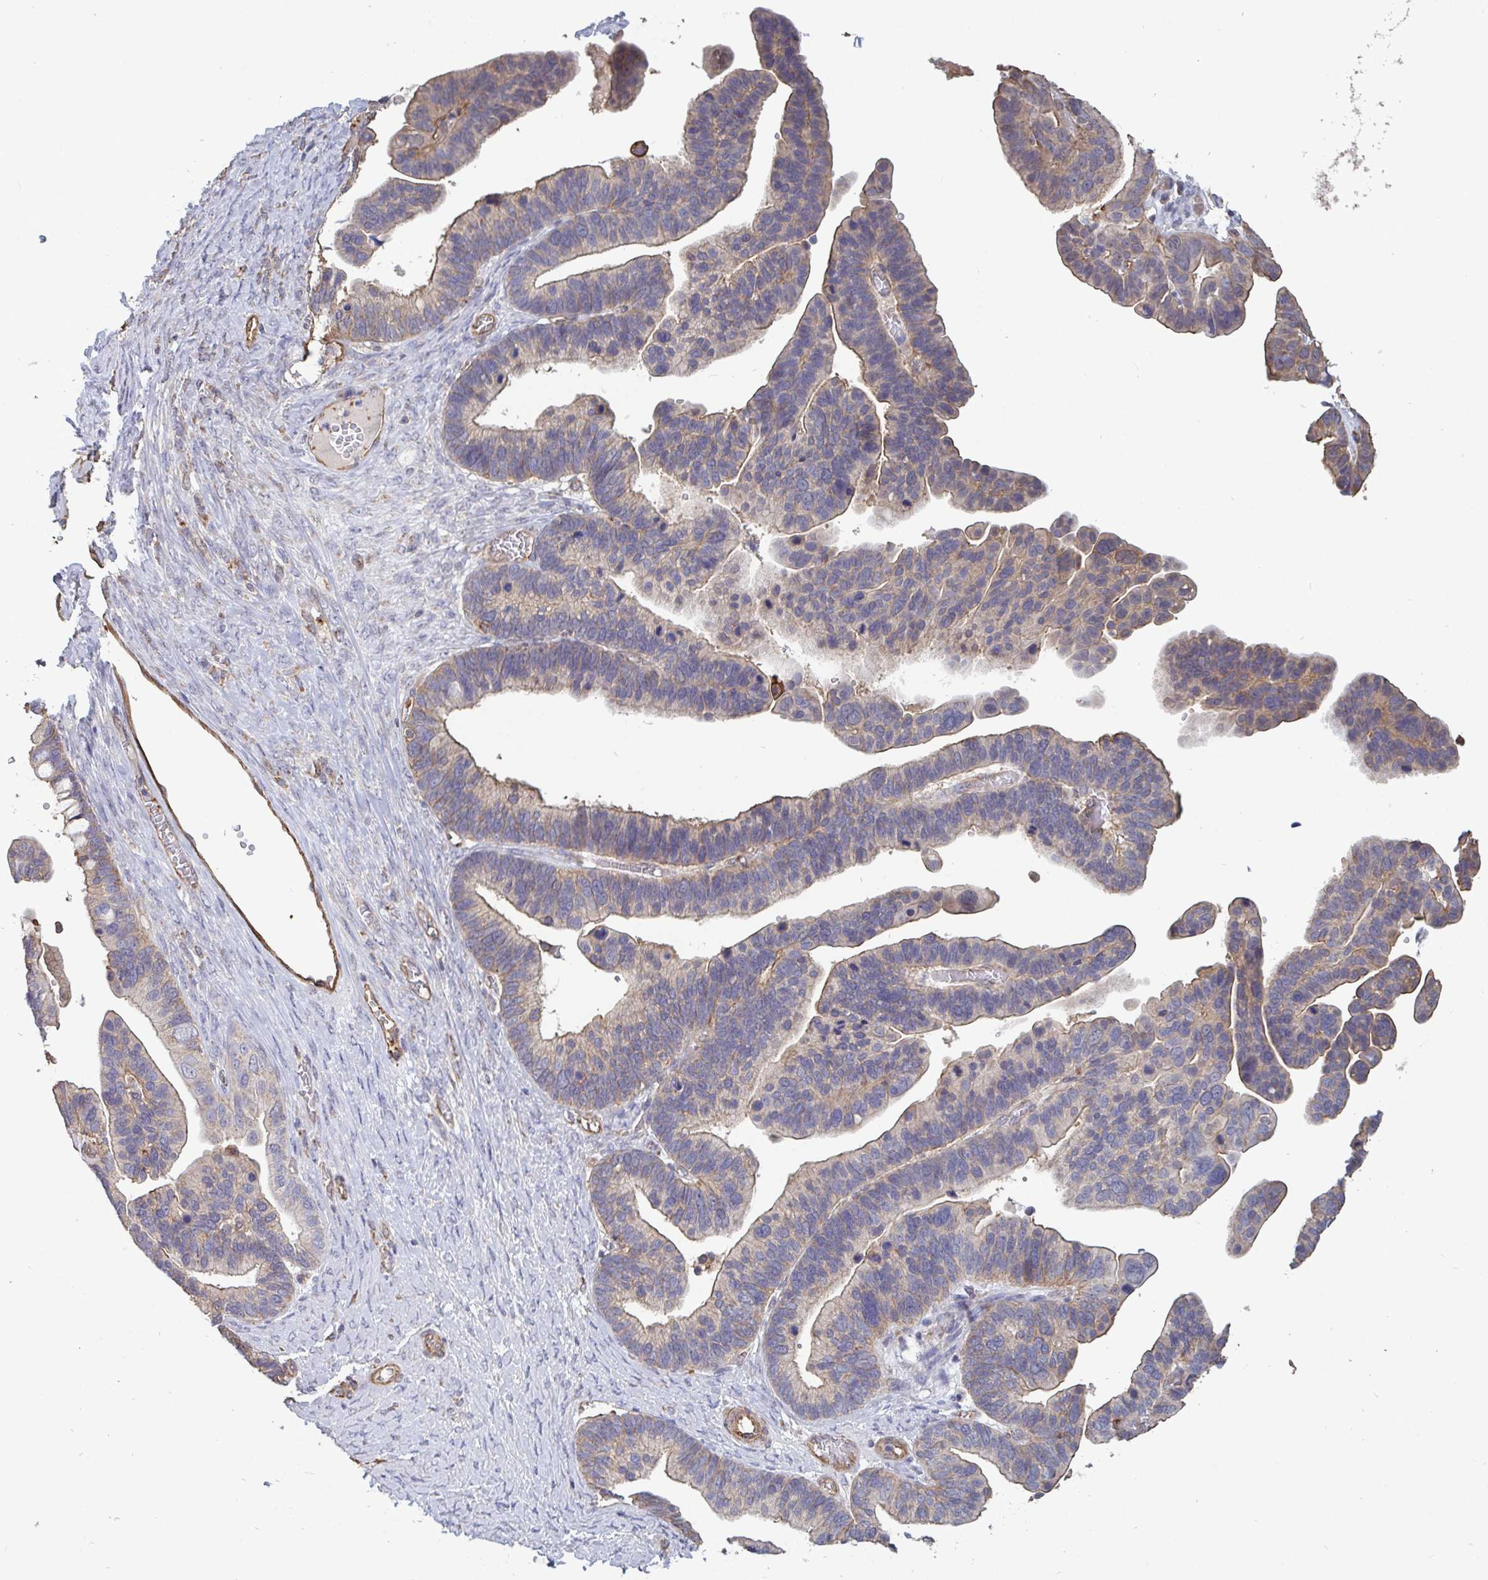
{"staining": {"intensity": "weak", "quantity": "<25%", "location": "cytoplasmic/membranous"}, "tissue": "ovarian cancer", "cell_type": "Tumor cells", "image_type": "cancer", "snomed": [{"axis": "morphology", "description": "Cystadenocarcinoma, serous, NOS"}, {"axis": "topography", "description": "Ovary"}], "caption": "Photomicrograph shows no significant protein staining in tumor cells of ovarian cancer.", "gene": "ISCU", "patient": {"sex": "female", "age": 56}}